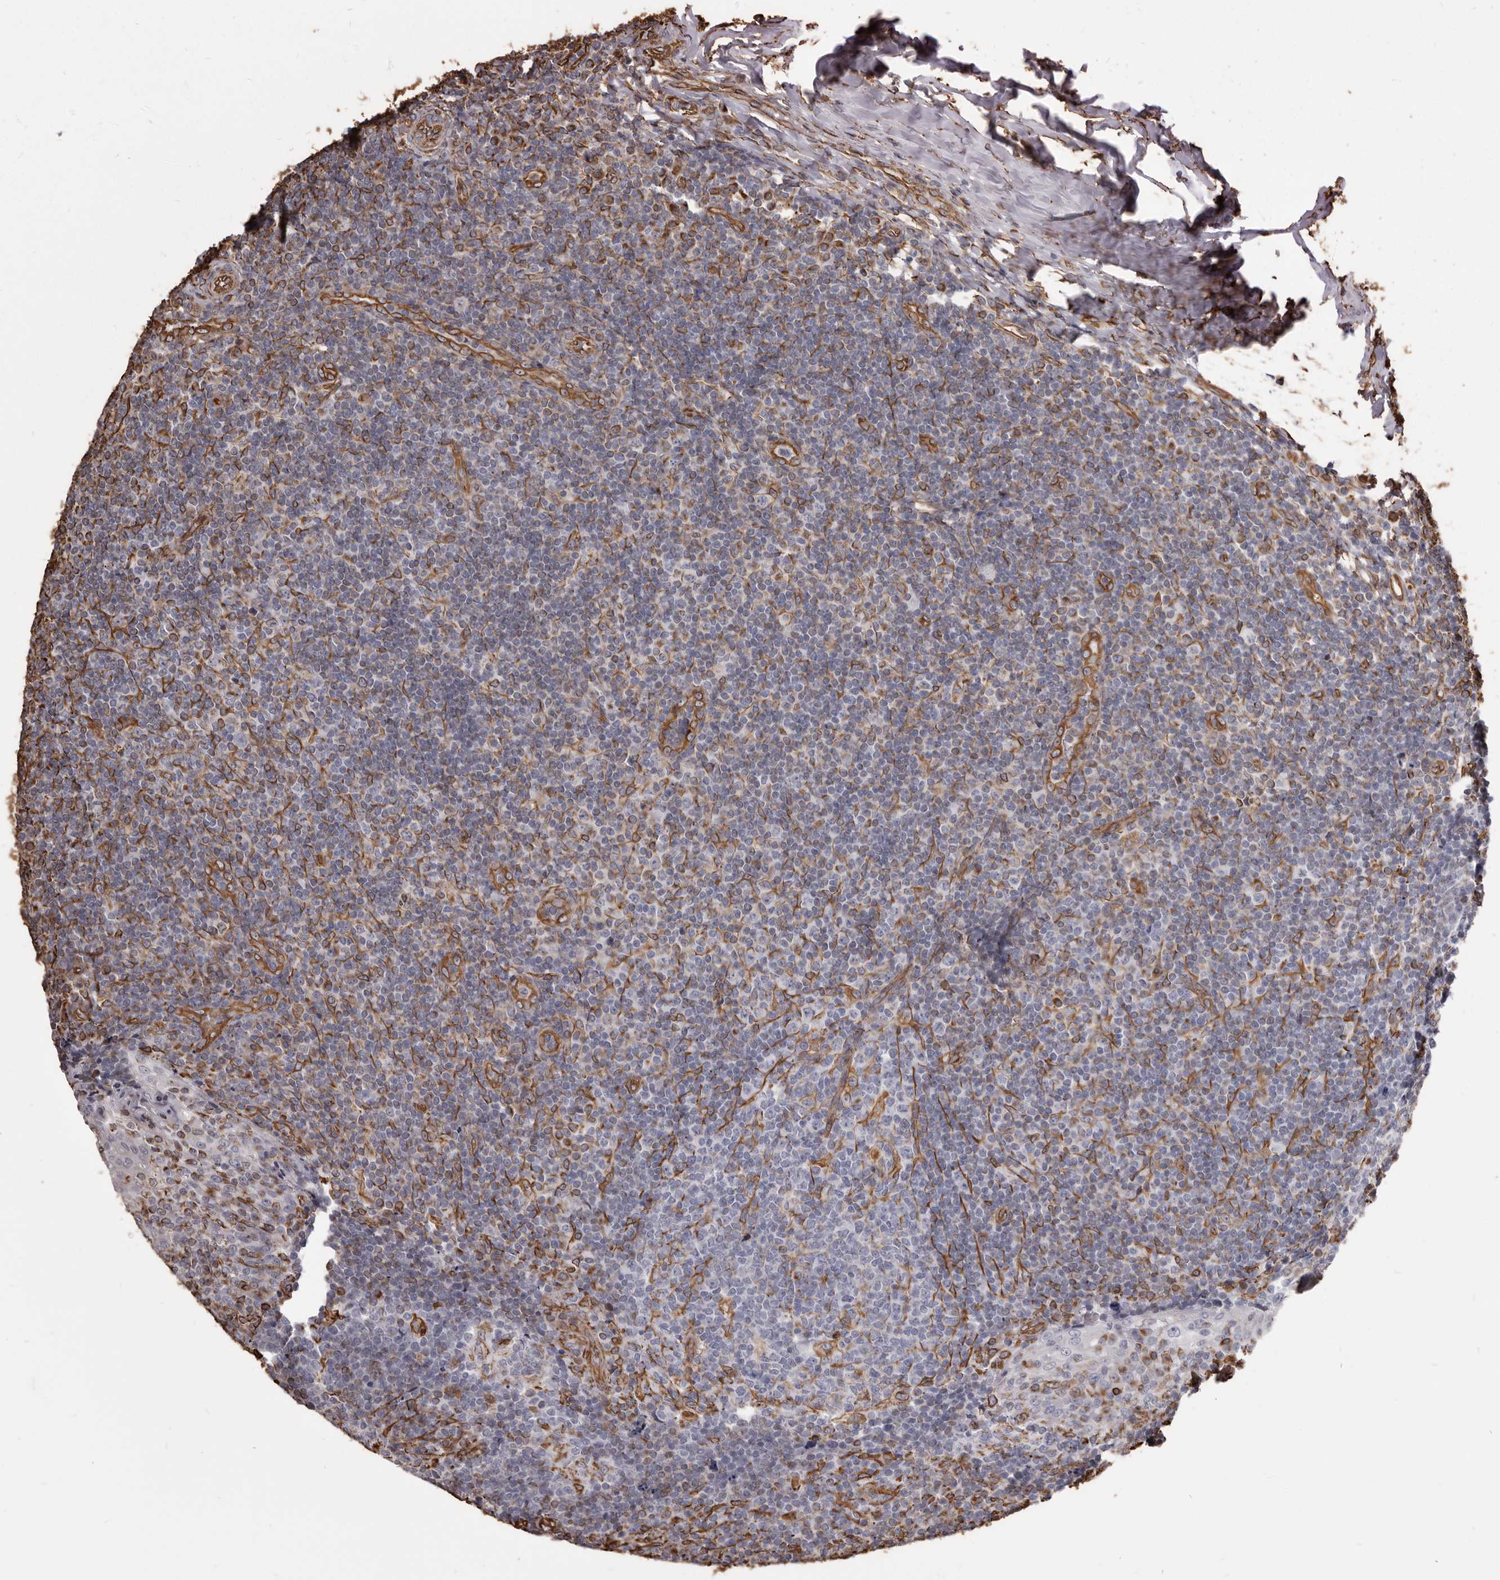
{"staining": {"intensity": "moderate", "quantity": "<25%", "location": "cytoplasmic/membranous"}, "tissue": "tonsil", "cell_type": "Germinal center cells", "image_type": "normal", "snomed": [{"axis": "morphology", "description": "Normal tissue, NOS"}, {"axis": "topography", "description": "Tonsil"}], "caption": "Moderate cytoplasmic/membranous protein expression is identified in approximately <25% of germinal center cells in tonsil.", "gene": "MTURN", "patient": {"sex": "female", "age": 19}}